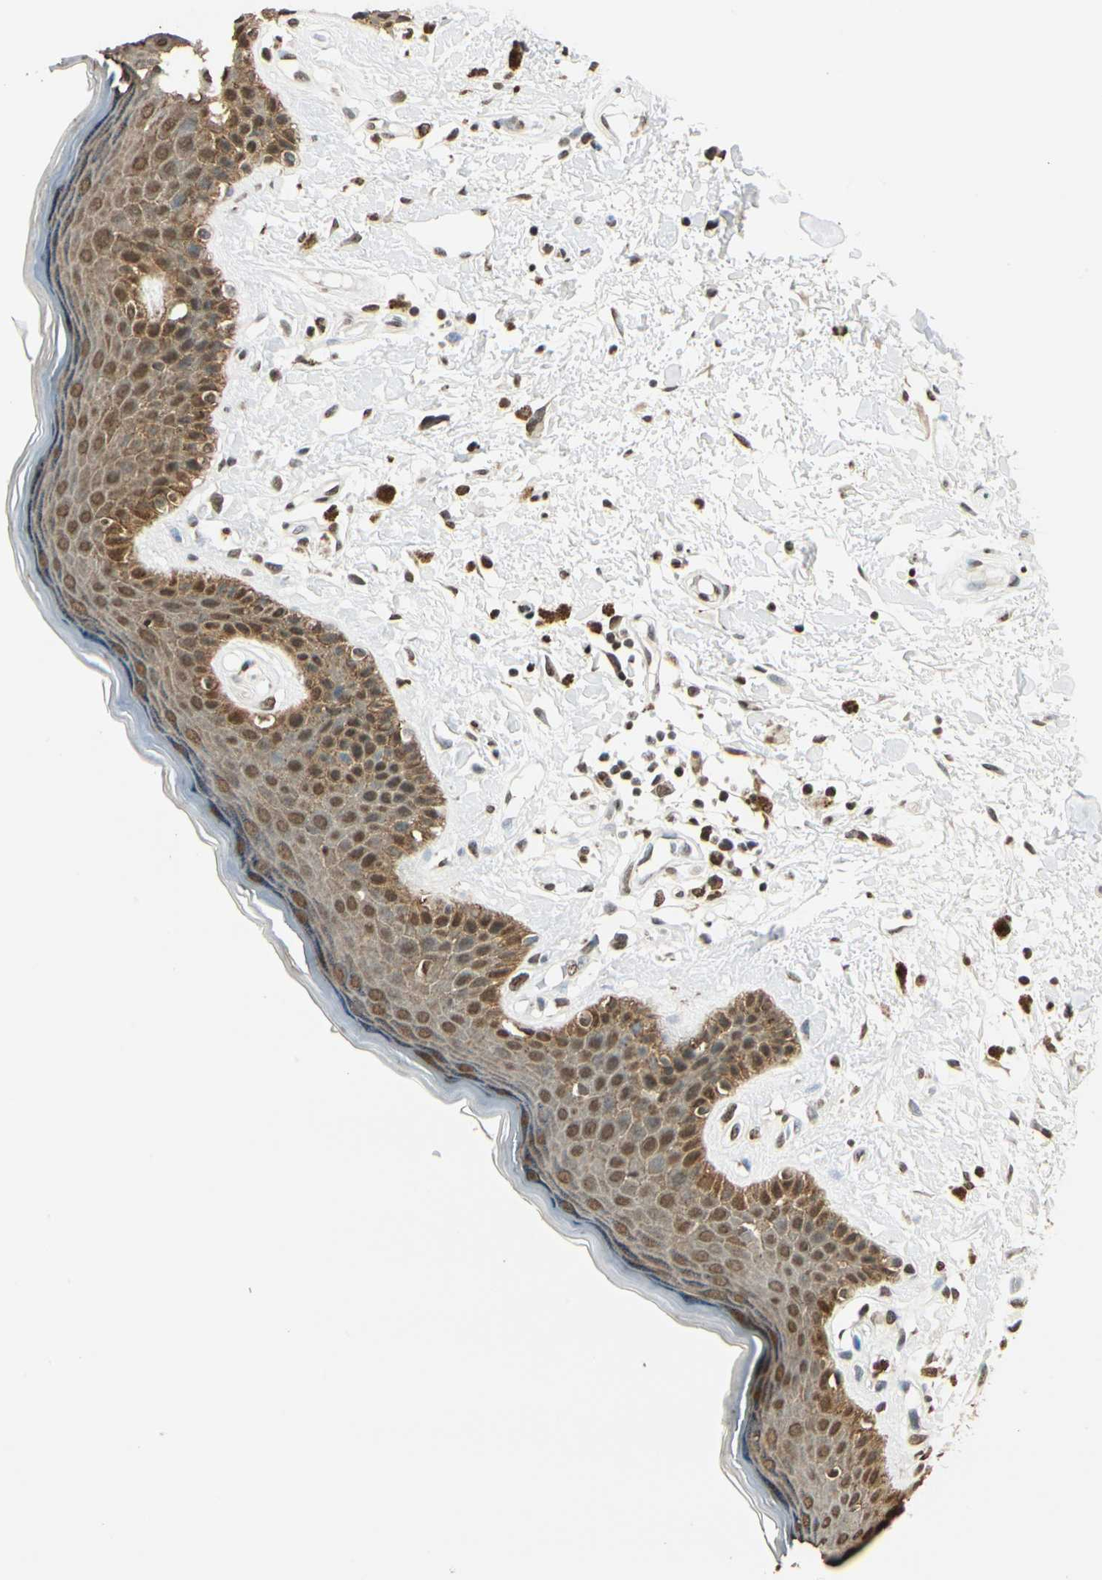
{"staining": {"intensity": "strong", "quantity": ">75%", "location": "cytoplasmic/membranous"}, "tissue": "skin", "cell_type": "Epidermal cells", "image_type": "normal", "snomed": [{"axis": "morphology", "description": "Normal tissue, NOS"}, {"axis": "topography", "description": "Anal"}], "caption": "Protein staining of benign skin exhibits strong cytoplasmic/membranous positivity in about >75% of epidermal cells.", "gene": "FANCG", "patient": {"sex": "female", "age": 78}}